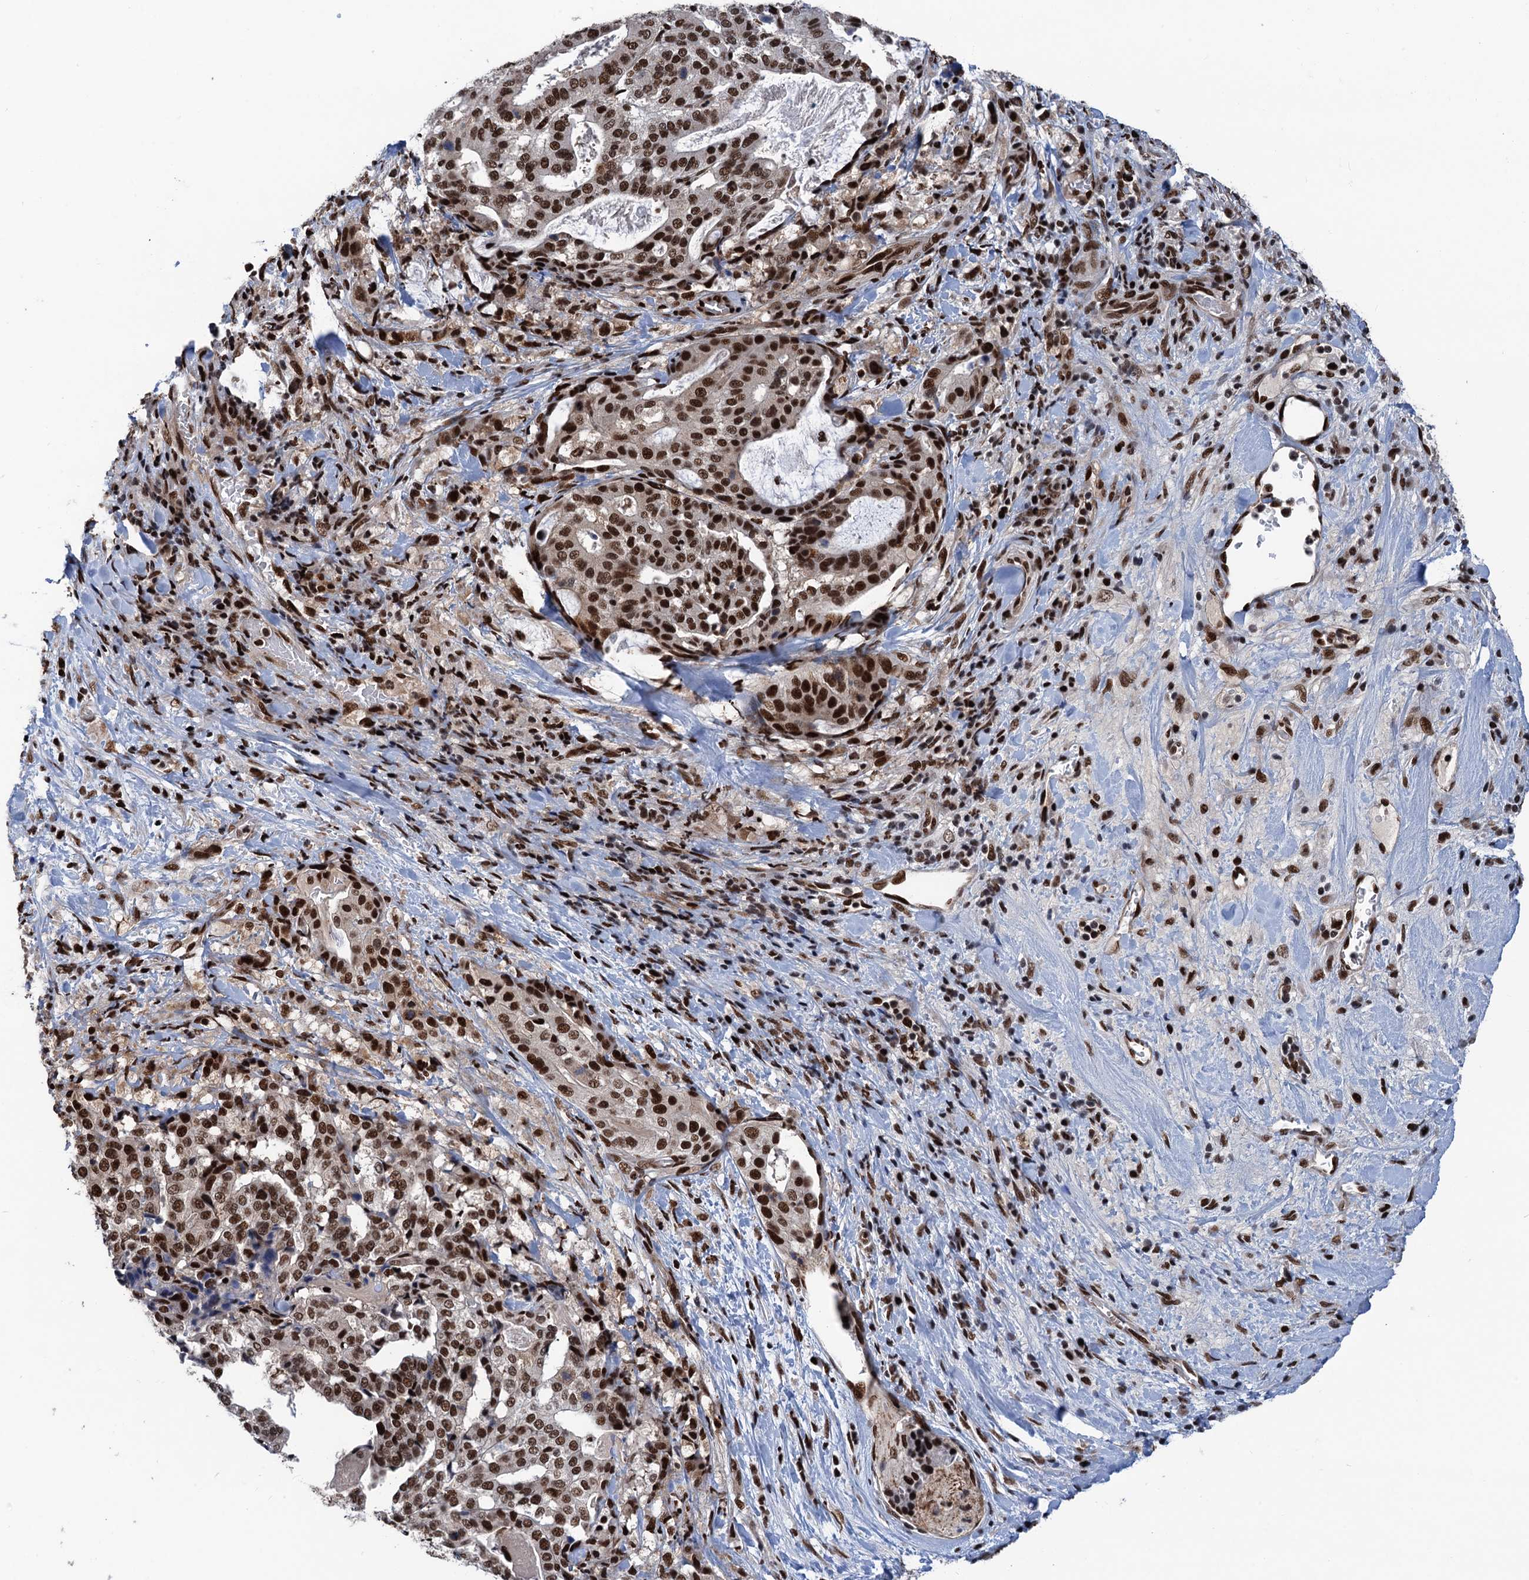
{"staining": {"intensity": "strong", "quantity": ">75%", "location": "nuclear"}, "tissue": "stomach cancer", "cell_type": "Tumor cells", "image_type": "cancer", "snomed": [{"axis": "morphology", "description": "Adenocarcinoma, NOS"}, {"axis": "topography", "description": "Stomach"}], "caption": "High-power microscopy captured an IHC histopathology image of stomach cancer, revealing strong nuclear expression in about >75% of tumor cells.", "gene": "PPP4R1", "patient": {"sex": "male", "age": 48}}